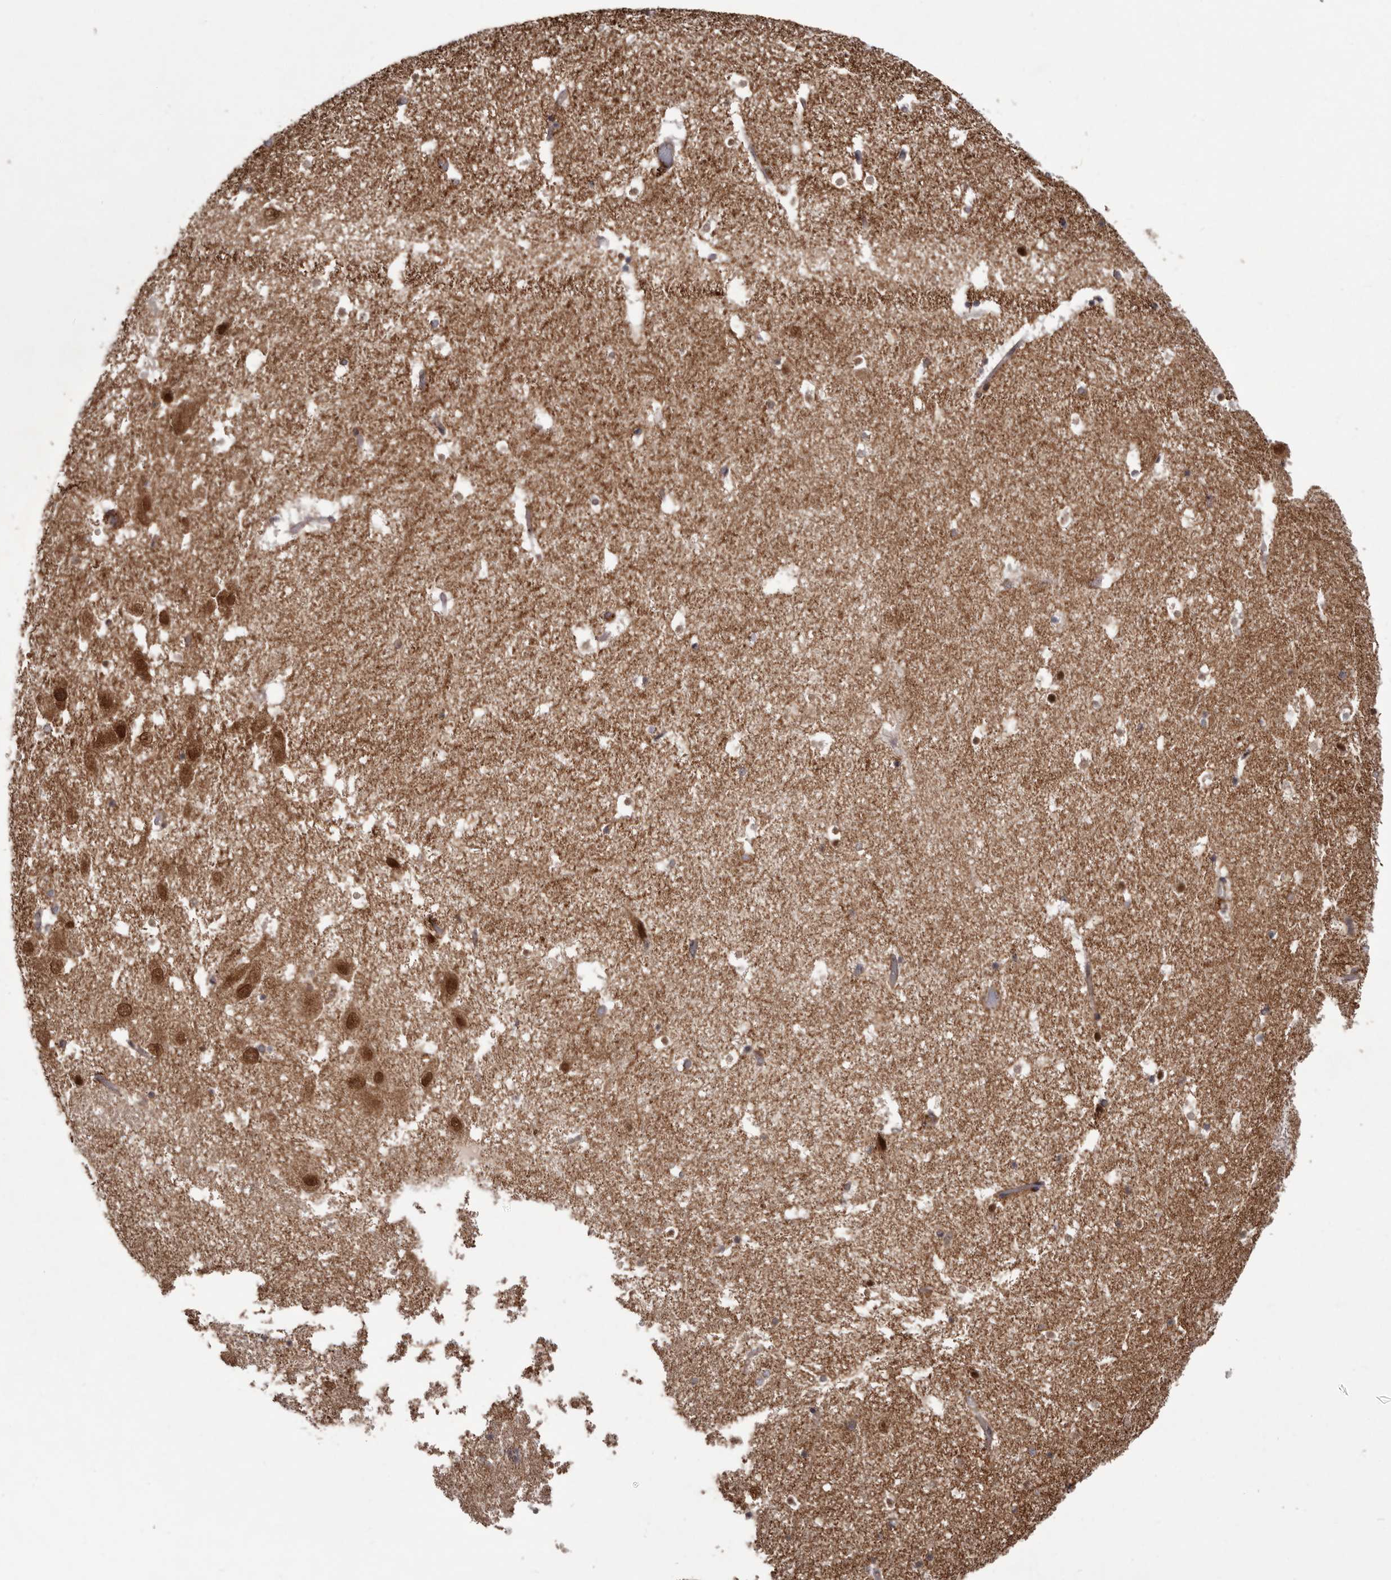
{"staining": {"intensity": "weak", "quantity": "<25%", "location": "cytoplasmic/membranous"}, "tissue": "hippocampus", "cell_type": "Glial cells", "image_type": "normal", "snomed": [{"axis": "morphology", "description": "Normal tissue, NOS"}, {"axis": "topography", "description": "Hippocampus"}], "caption": "Immunohistochemistry (IHC) histopathology image of unremarkable hippocampus: human hippocampus stained with DAB (3,3'-diaminobenzidine) demonstrates no significant protein staining in glial cells.", "gene": "NUP43", "patient": {"sex": "female", "age": 52}}